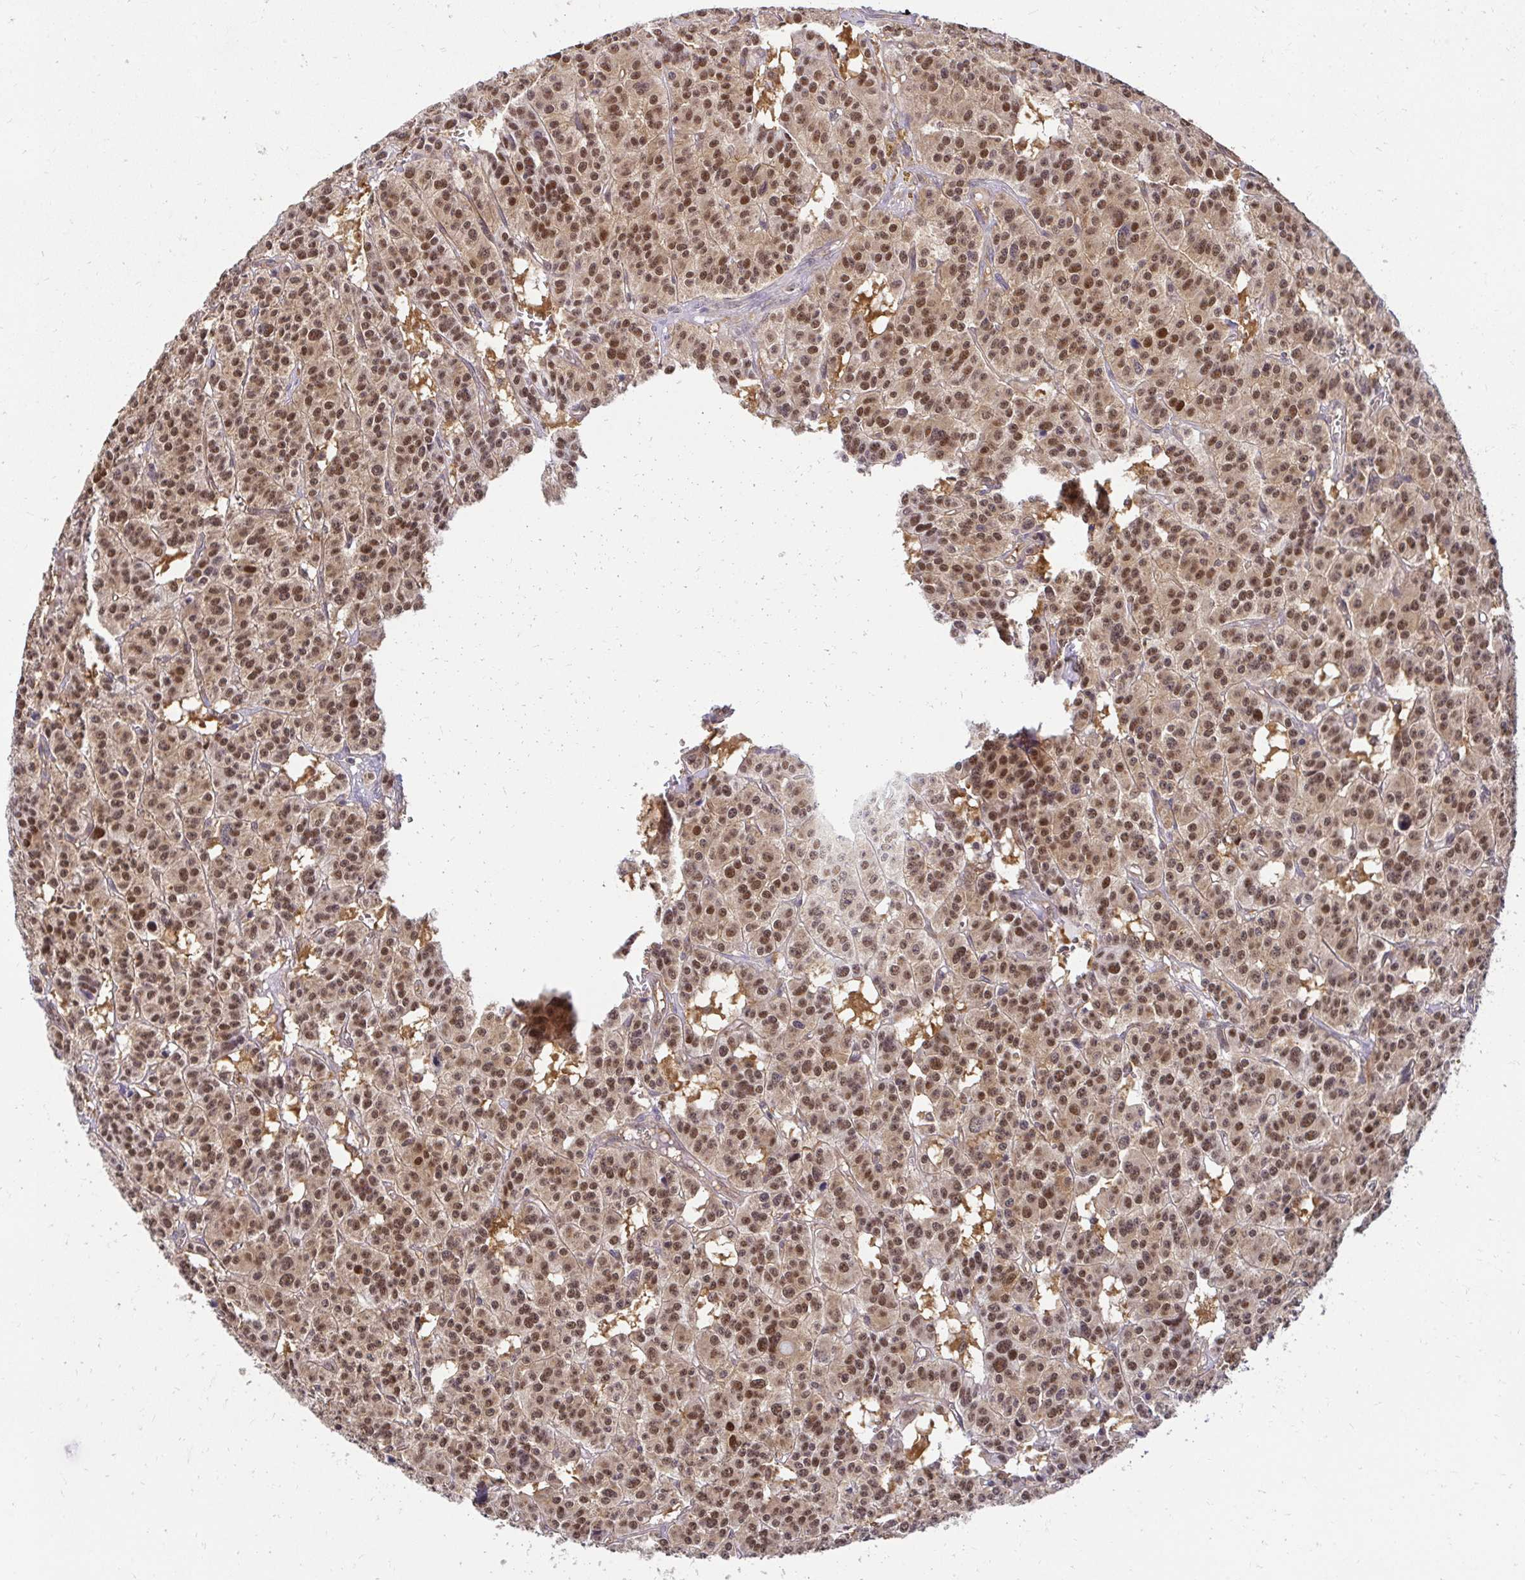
{"staining": {"intensity": "moderate", "quantity": ">75%", "location": "cytoplasmic/membranous,nuclear"}, "tissue": "carcinoid", "cell_type": "Tumor cells", "image_type": "cancer", "snomed": [{"axis": "morphology", "description": "Carcinoid, malignant, NOS"}, {"axis": "topography", "description": "Lung"}], "caption": "An immunohistochemistry (IHC) micrograph of tumor tissue is shown. Protein staining in brown shows moderate cytoplasmic/membranous and nuclear positivity in carcinoid within tumor cells.", "gene": "PSMA4", "patient": {"sex": "female", "age": 71}}